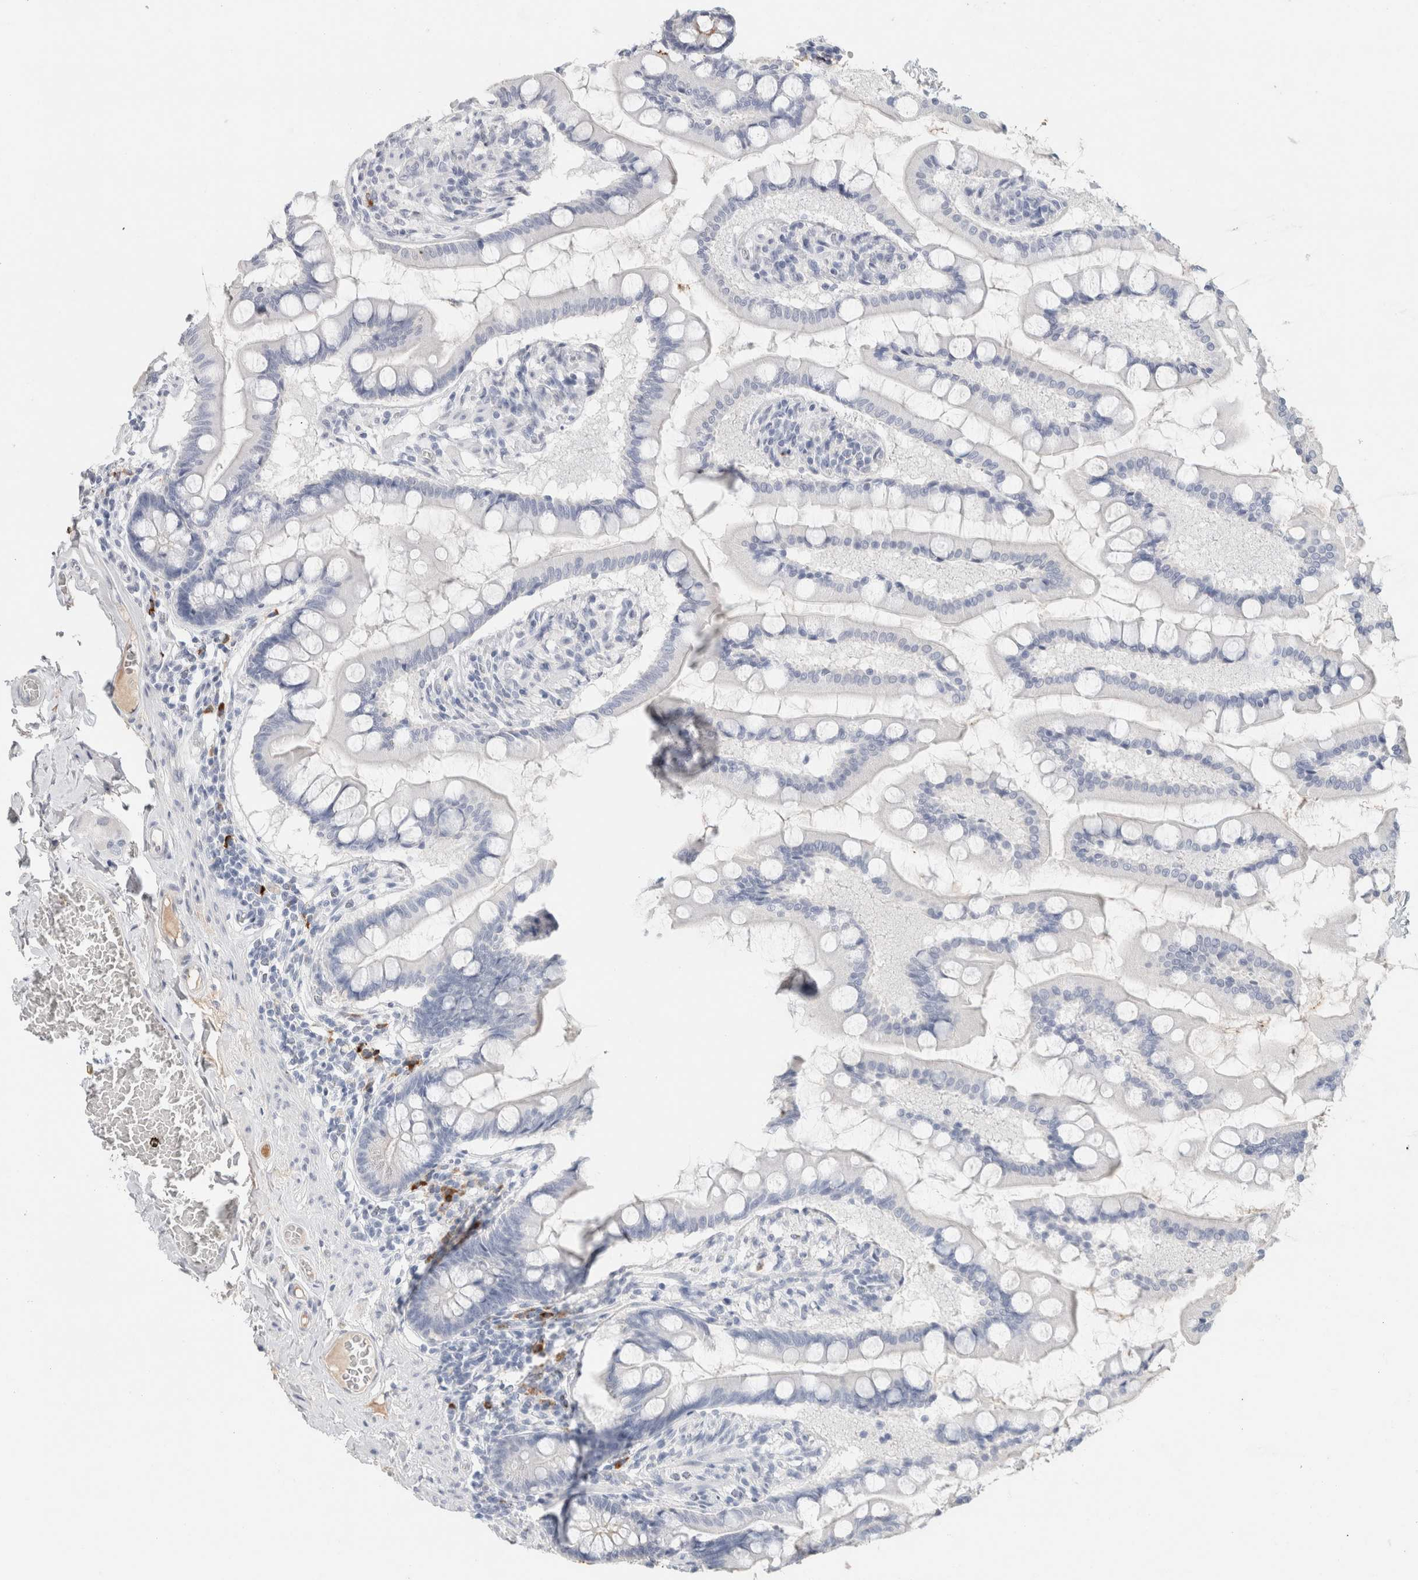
{"staining": {"intensity": "negative", "quantity": "none", "location": "none"}, "tissue": "small intestine", "cell_type": "Glandular cells", "image_type": "normal", "snomed": [{"axis": "morphology", "description": "Normal tissue, NOS"}, {"axis": "topography", "description": "Small intestine"}], "caption": "High power microscopy image of an immunohistochemistry photomicrograph of unremarkable small intestine, revealing no significant expression in glandular cells.", "gene": "IL6", "patient": {"sex": "male", "age": 41}}